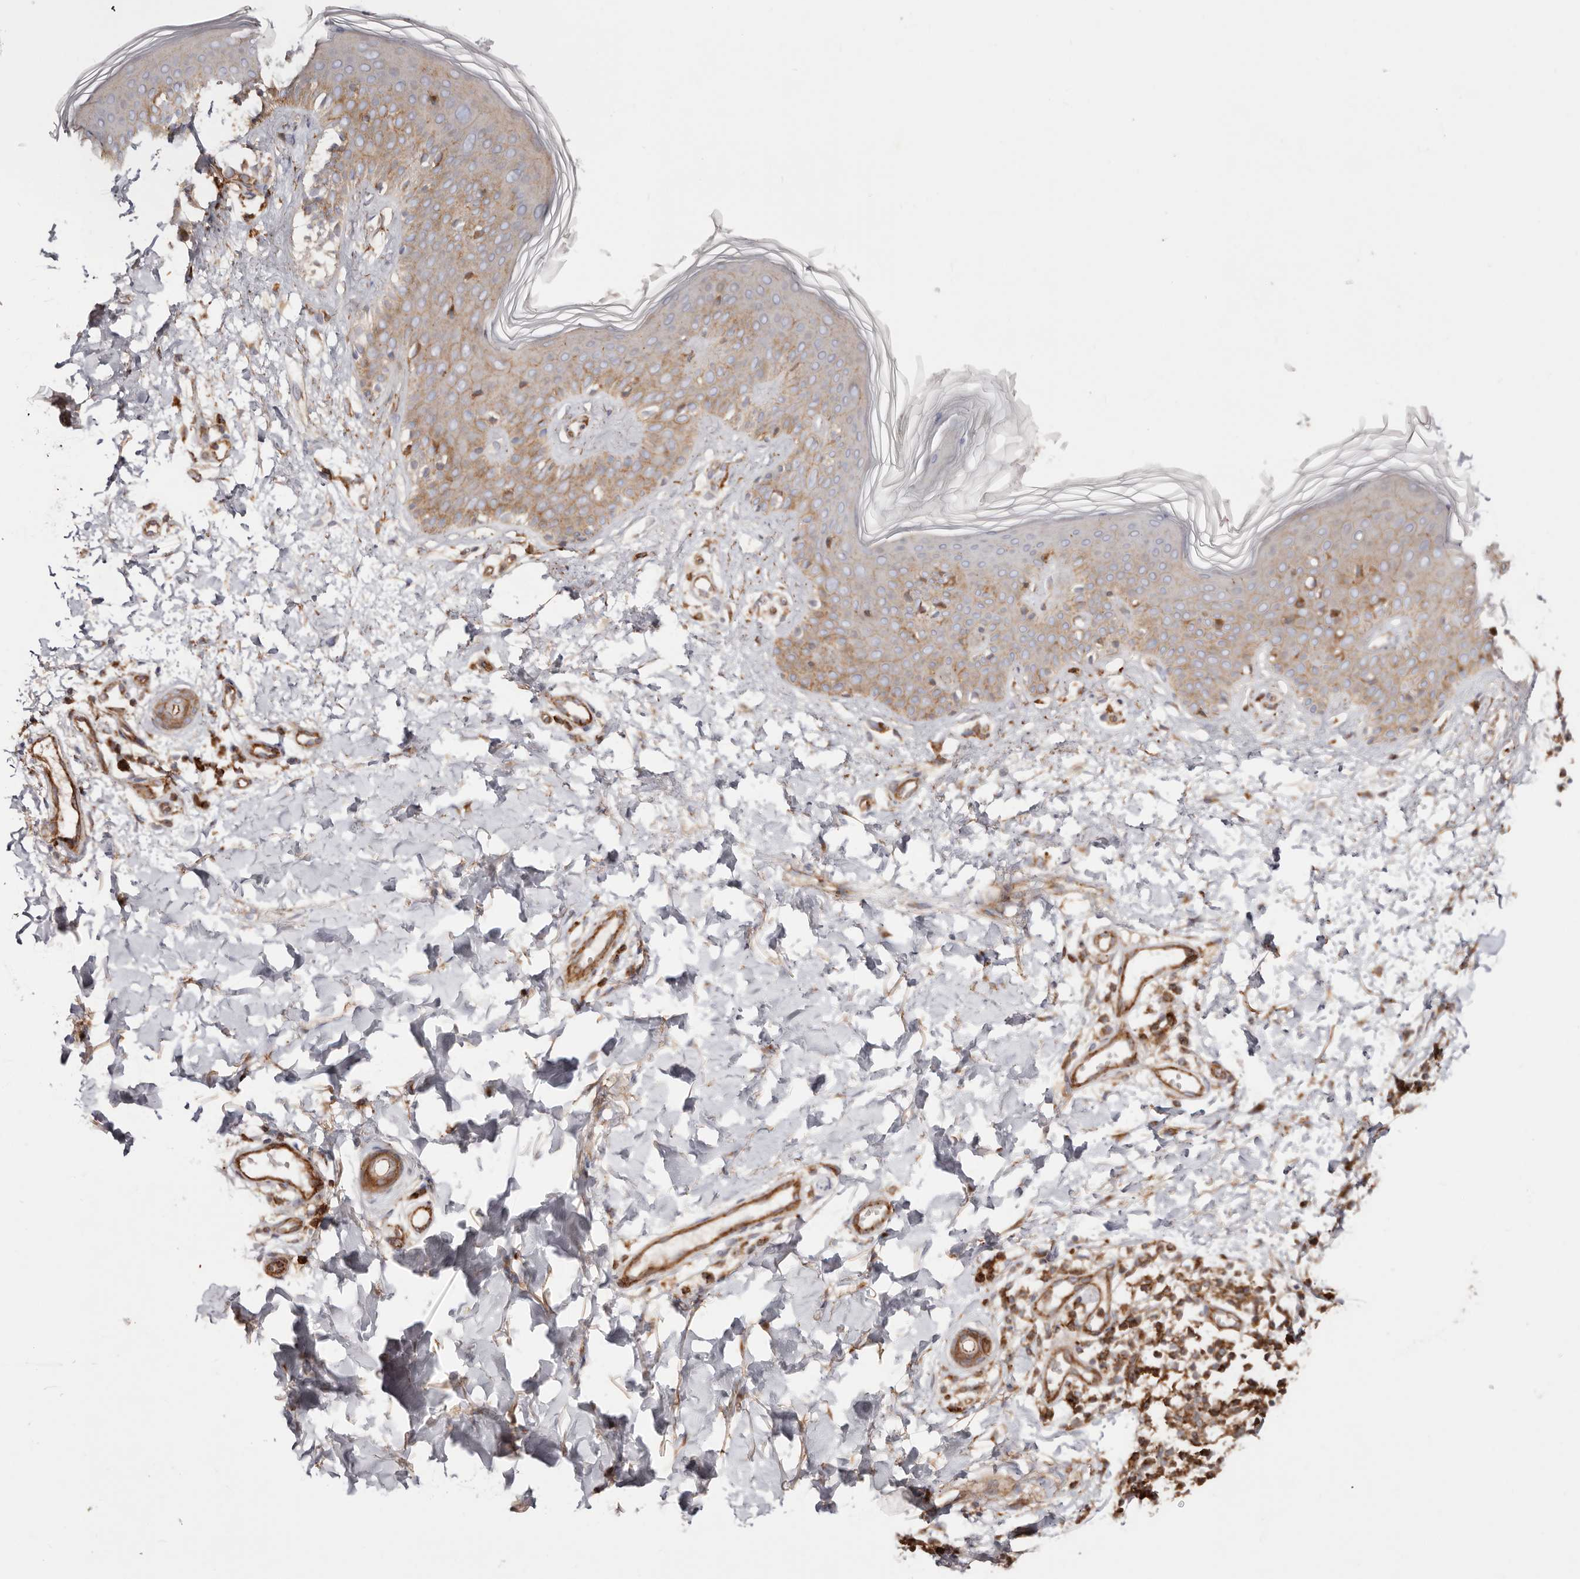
{"staining": {"intensity": "moderate", "quantity": ">75%", "location": "cytoplasmic/membranous"}, "tissue": "skin", "cell_type": "Fibroblasts", "image_type": "normal", "snomed": [{"axis": "morphology", "description": "Normal tissue, NOS"}, {"axis": "topography", "description": "Skin"}], "caption": "A high-resolution micrograph shows immunohistochemistry staining of benign skin, which shows moderate cytoplasmic/membranous positivity in approximately >75% of fibroblasts.", "gene": "PTPN22", "patient": {"sex": "male", "age": 37}}